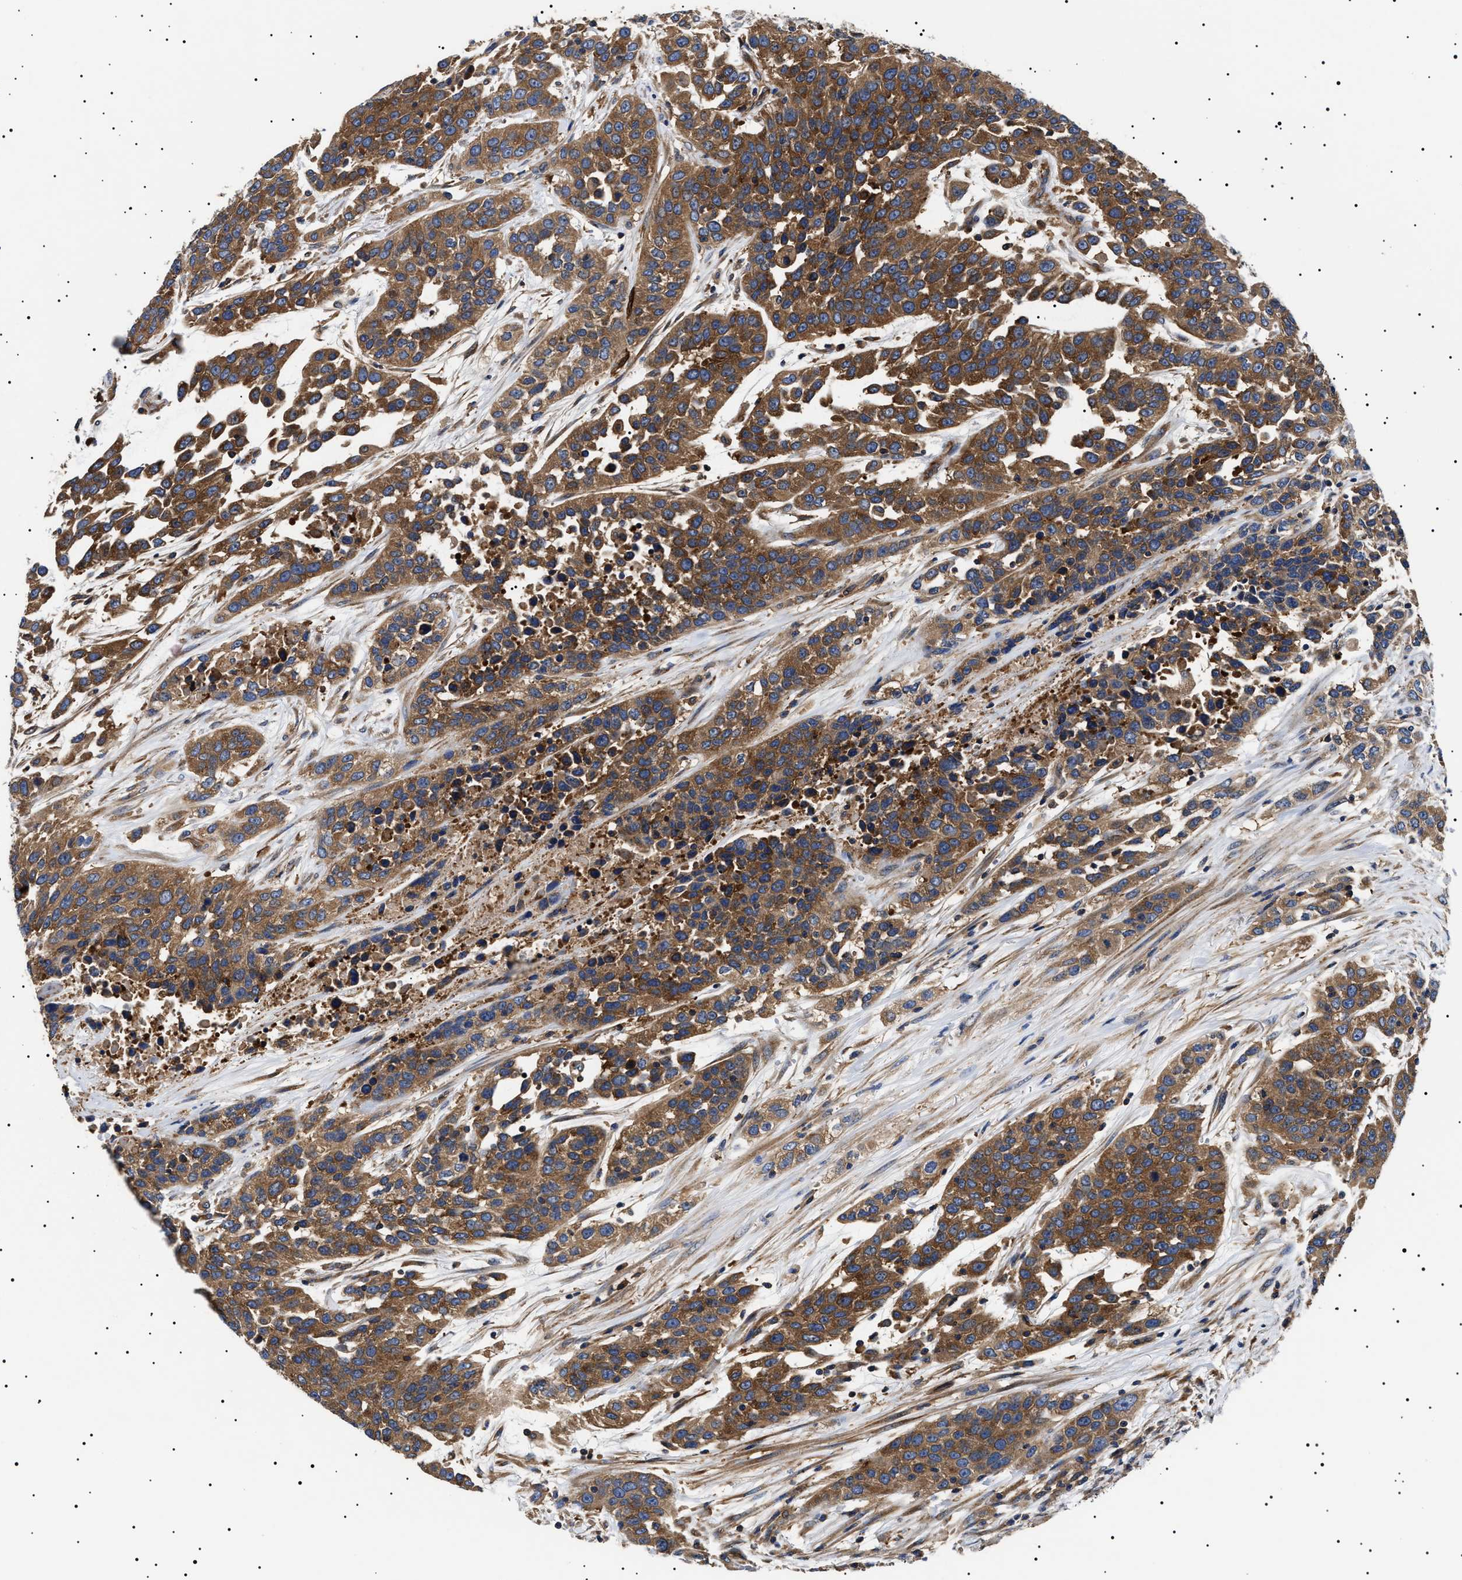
{"staining": {"intensity": "moderate", "quantity": ">75%", "location": "cytoplasmic/membranous"}, "tissue": "urothelial cancer", "cell_type": "Tumor cells", "image_type": "cancer", "snomed": [{"axis": "morphology", "description": "Urothelial carcinoma, High grade"}, {"axis": "topography", "description": "Urinary bladder"}], "caption": "Tumor cells demonstrate medium levels of moderate cytoplasmic/membranous positivity in approximately >75% of cells in high-grade urothelial carcinoma.", "gene": "TPP2", "patient": {"sex": "female", "age": 80}}